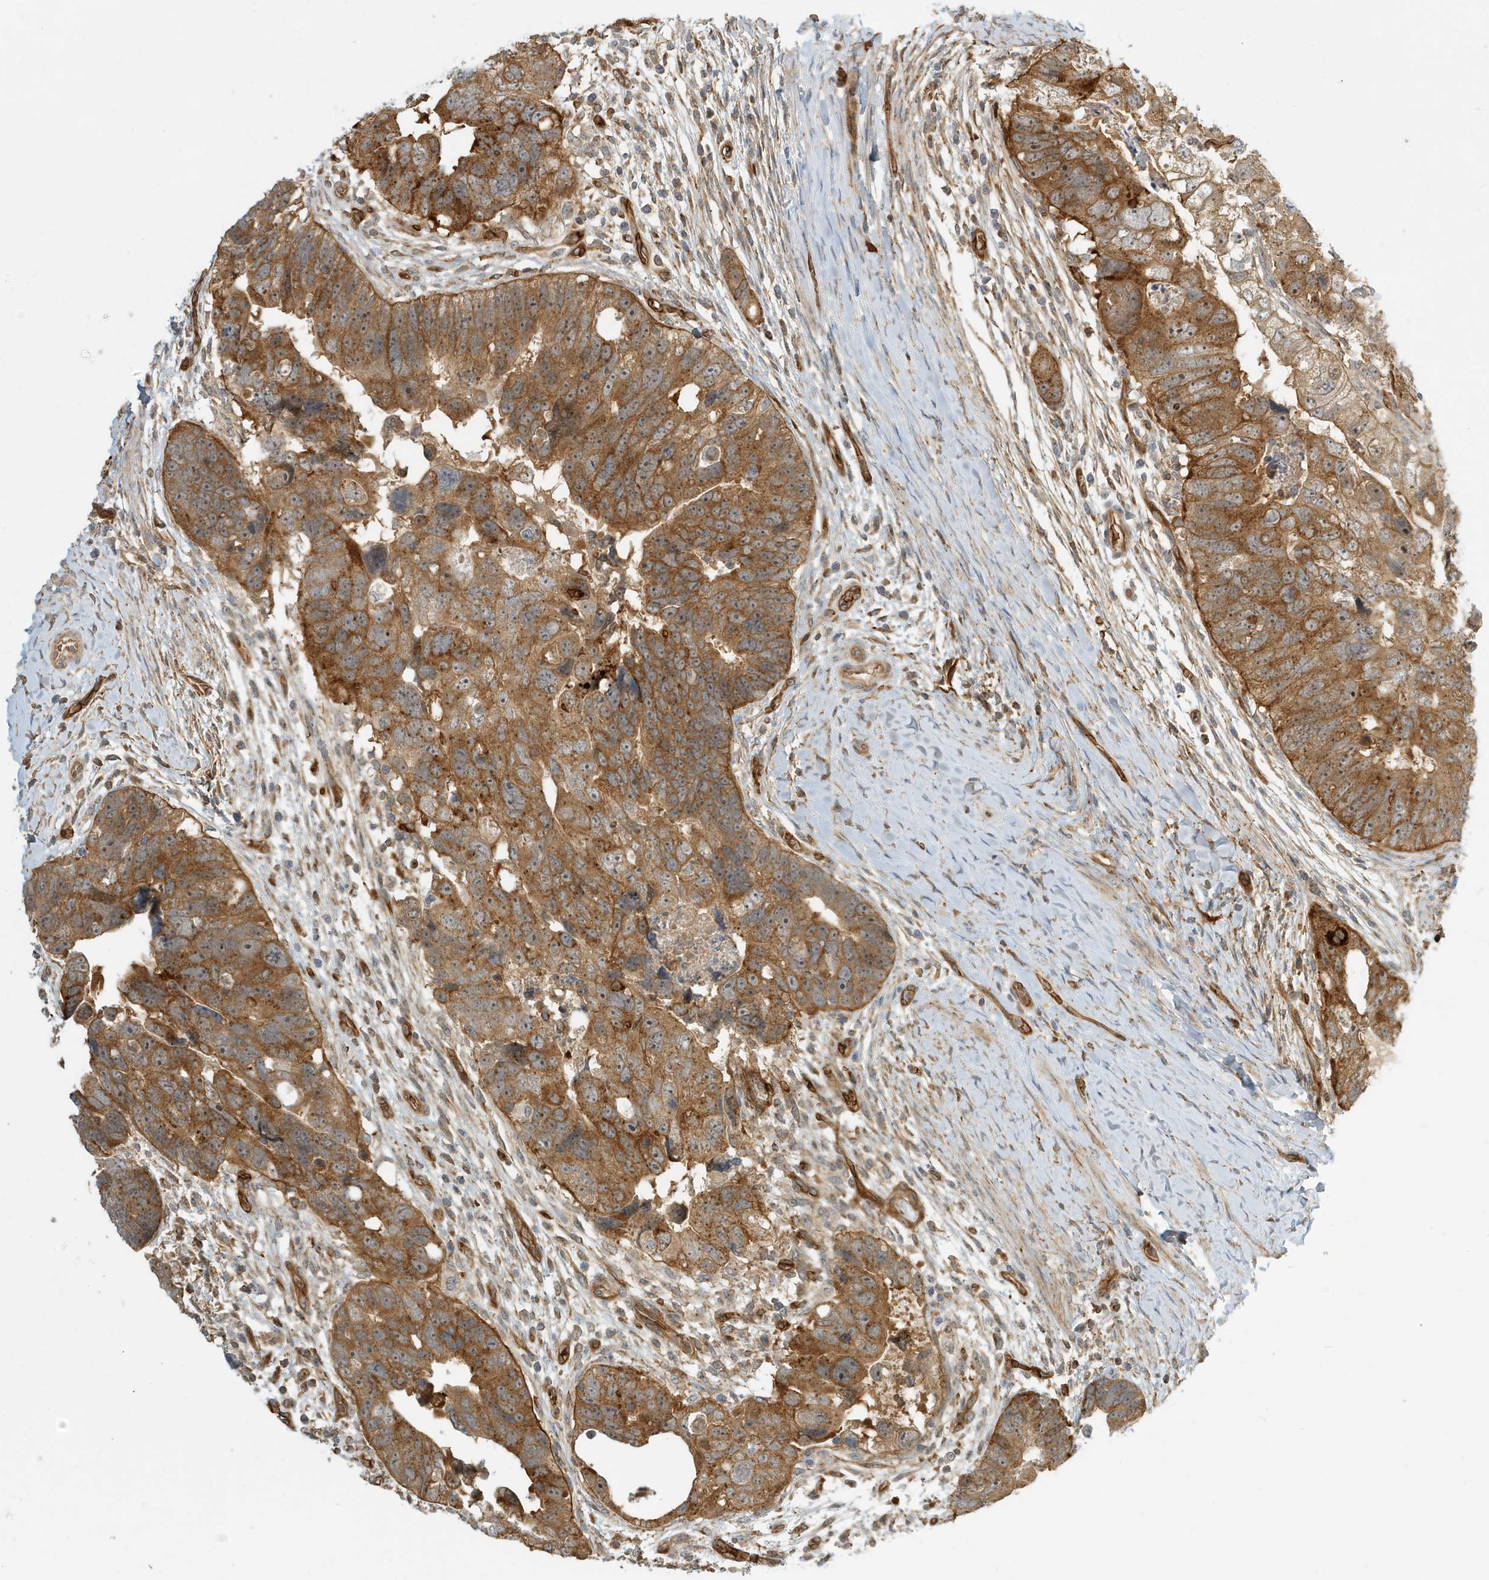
{"staining": {"intensity": "moderate", "quantity": ">75%", "location": "cytoplasmic/membranous"}, "tissue": "colorectal cancer", "cell_type": "Tumor cells", "image_type": "cancer", "snomed": [{"axis": "morphology", "description": "Adenocarcinoma, NOS"}, {"axis": "topography", "description": "Rectum"}], "caption": "Adenocarcinoma (colorectal) stained for a protein (brown) shows moderate cytoplasmic/membranous positive staining in about >75% of tumor cells.", "gene": "FYCO1", "patient": {"sex": "male", "age": 59}}